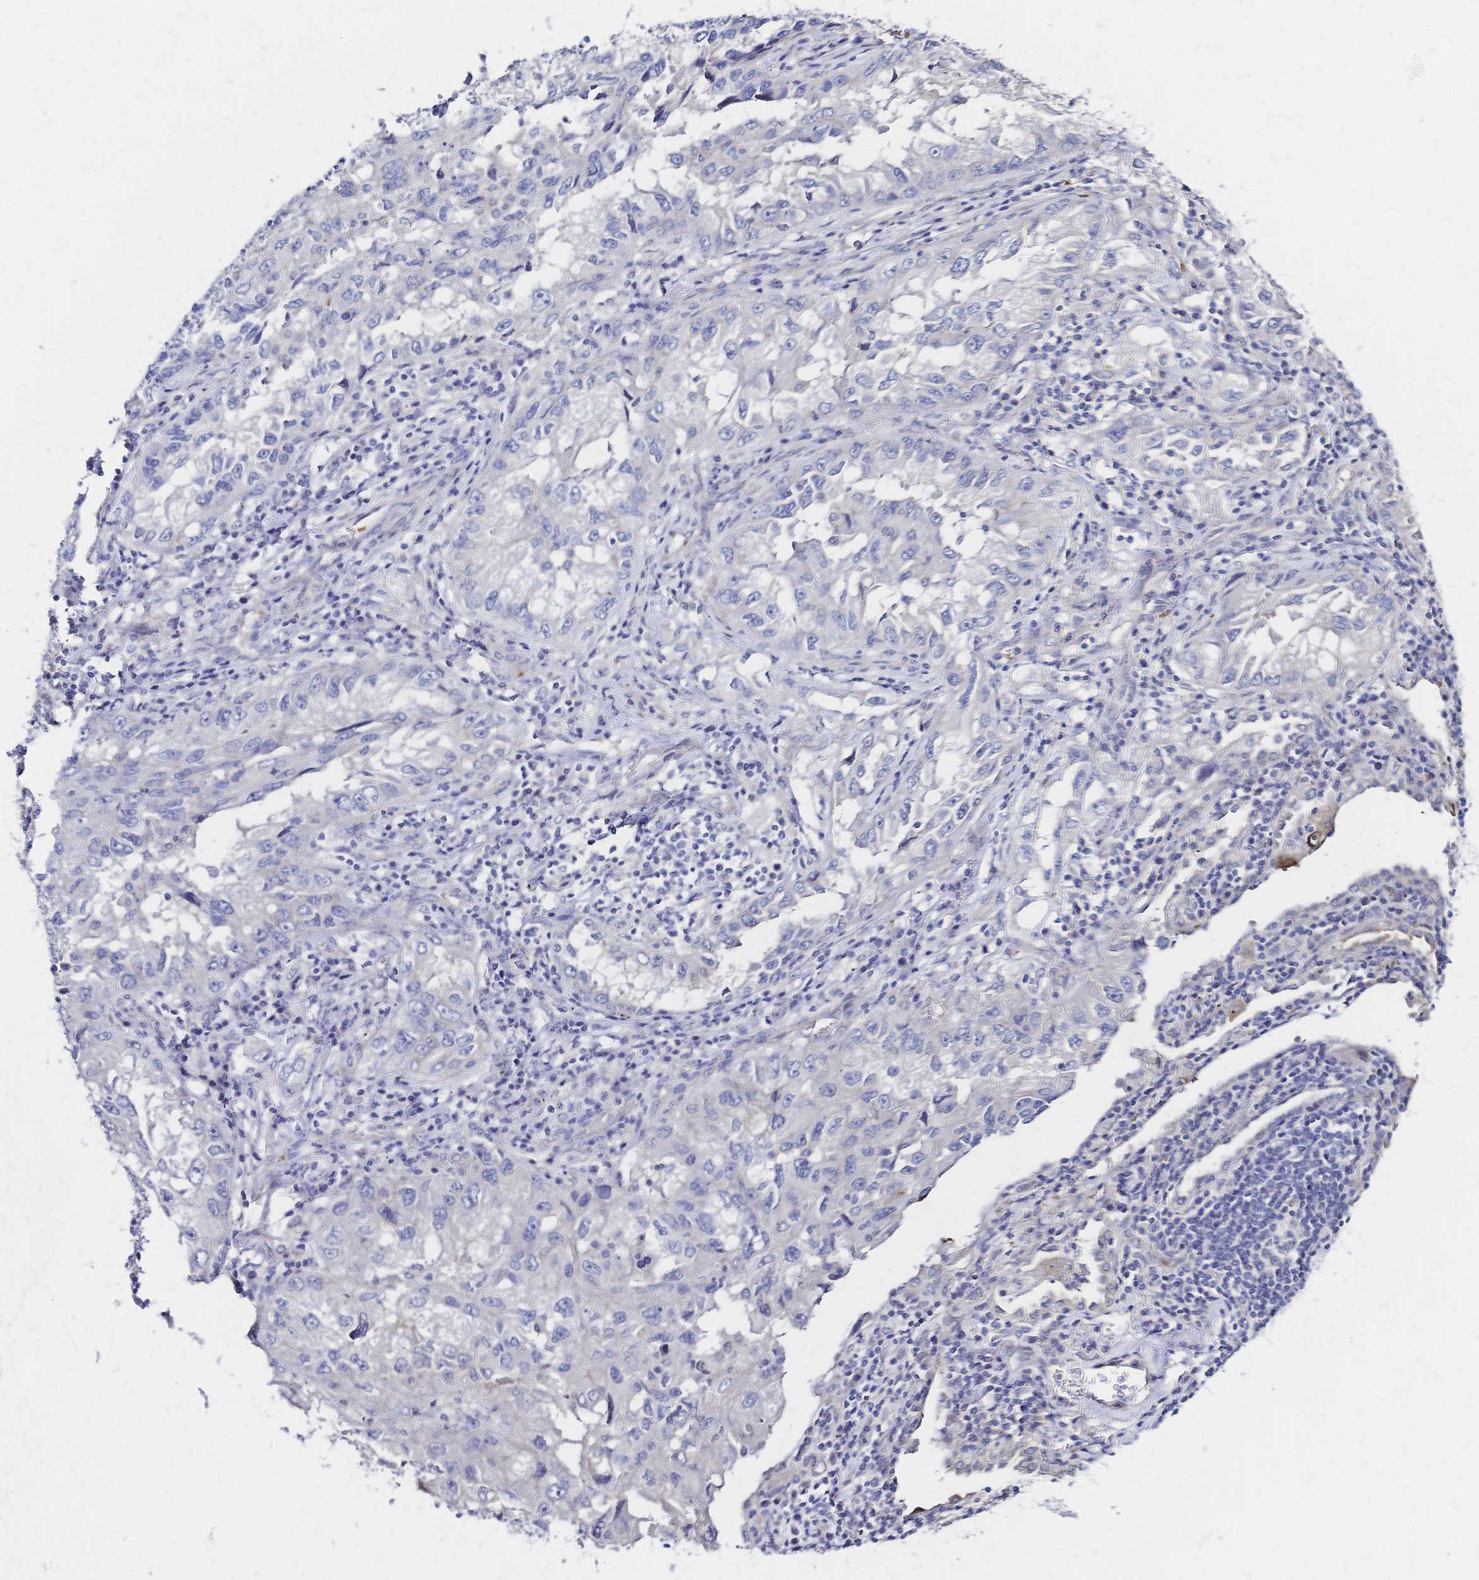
{"staining": {"intensity": "negative", "quantity": "none", "location": "none"}, "tissue": "lung cancer", "cell_type": "Tumor cells", "image_type": "cancer", "snomed": [{"axis": "morphology", "description": "Adenocarcinoma, NOS"}, {"axis": "topography", "description": "Lung"}], "caption": "Immunohistochemical staining of lung cancer shows no significant positivity in tumor cells.", "gene": "SLC5A1", "patient": {"sex": "female", "age": 73}}